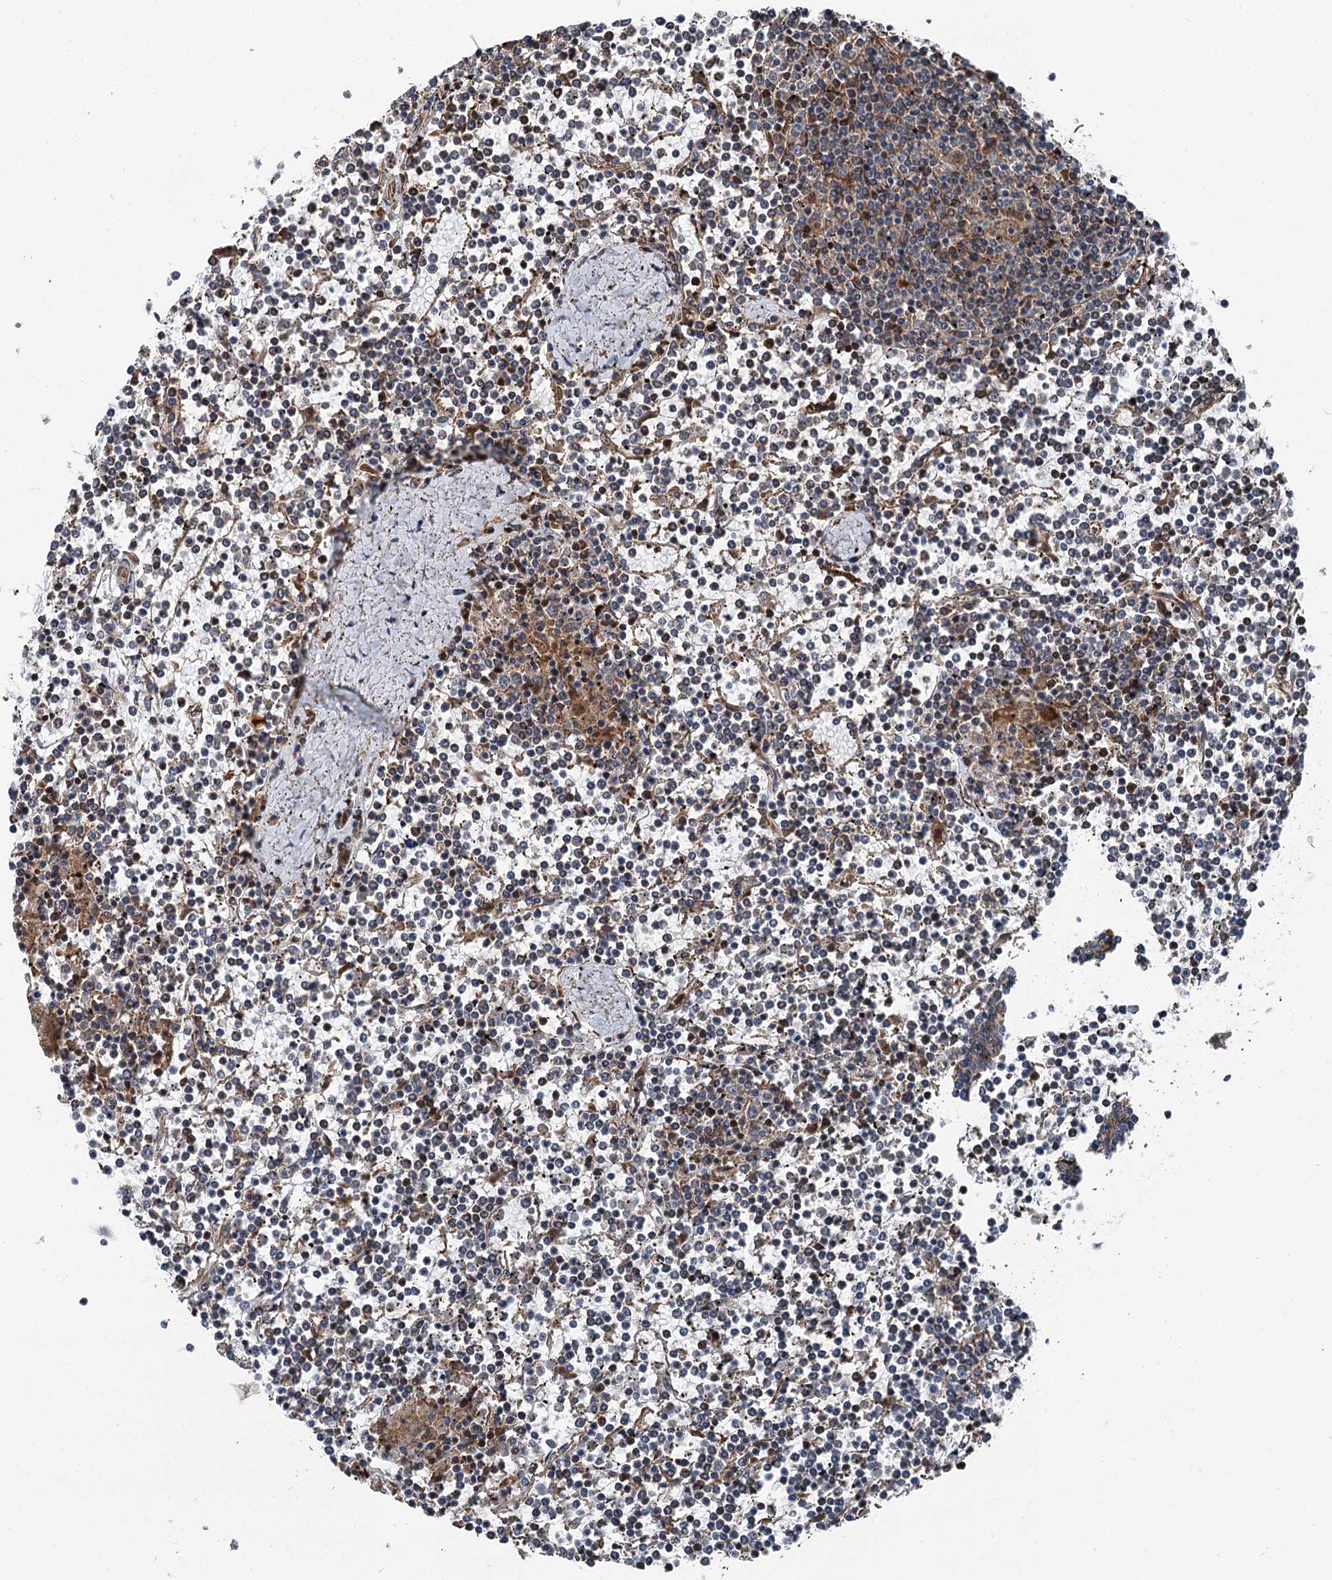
{"staining": {"intensity": "weak", "quantity": "<25%", "location": "cytoplasmic/membranous"}, "tissue": "lymphoma", "cell_type": "Tumor cells", "image_type": "cancer", "snomed": [{"axis": "morphology", "description": "Malignant lymphoma, non-Hodgkin's type, Low grade"}, {"axis": "topography", "description": "Spleen"}], "caption": "Low-grade malignant lymphoma, non-Hodgkin's type stained for a protein using immunohistochemistry (IHC) exhibits no positivity tumor cells.", "gene": "POLR1D", "patient": {"sex": "female", "age": 19}}